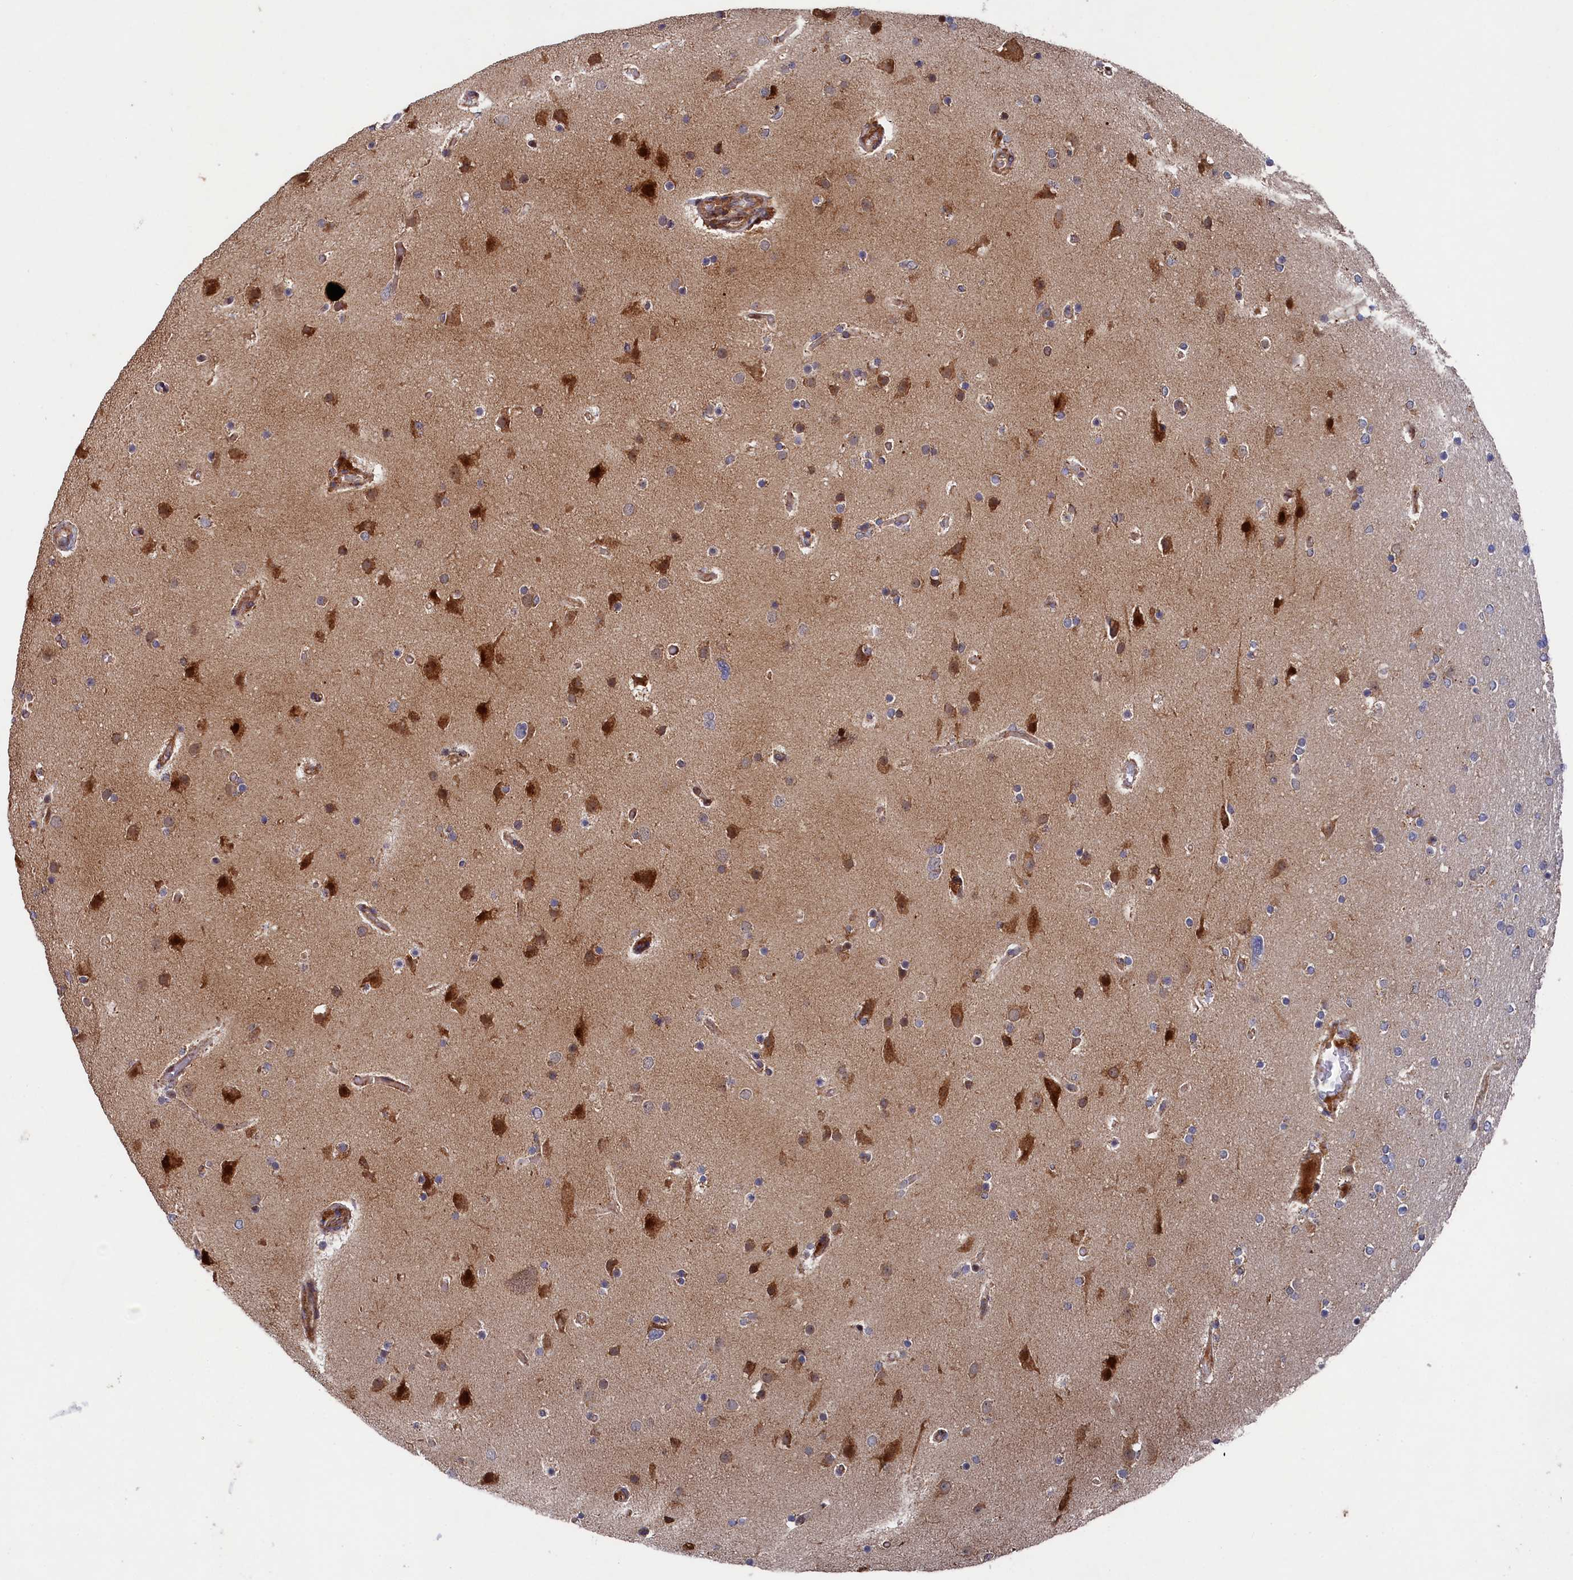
{"staining": {"intensity": "moderate", "quantity": "<25%", "location": "cytoplasmic/membranous"}, "tissue": "glioma", "cell_type": "Tumor cells", "image_type": "cancer", "snomed": [{"axis": "morphology", "description": "Glioma, malignant, High grade"}, {"axis": "topography", "description": "Cerebral cortex"}], "caption": "Malignant glioma (high-grade) tissue shows moderate cytoplasmic/membranous staining in approximately <25% of tumor cells, visualized by immunohistochemistry. (Stains: DAB (3,3'-diaminobenzidine) in brown, nuclei in blue, Microscopy: brightfield microscopy at high magnification).", "gene": "SUPV3L1", "patient": {"sex": "female", "age": 36}}